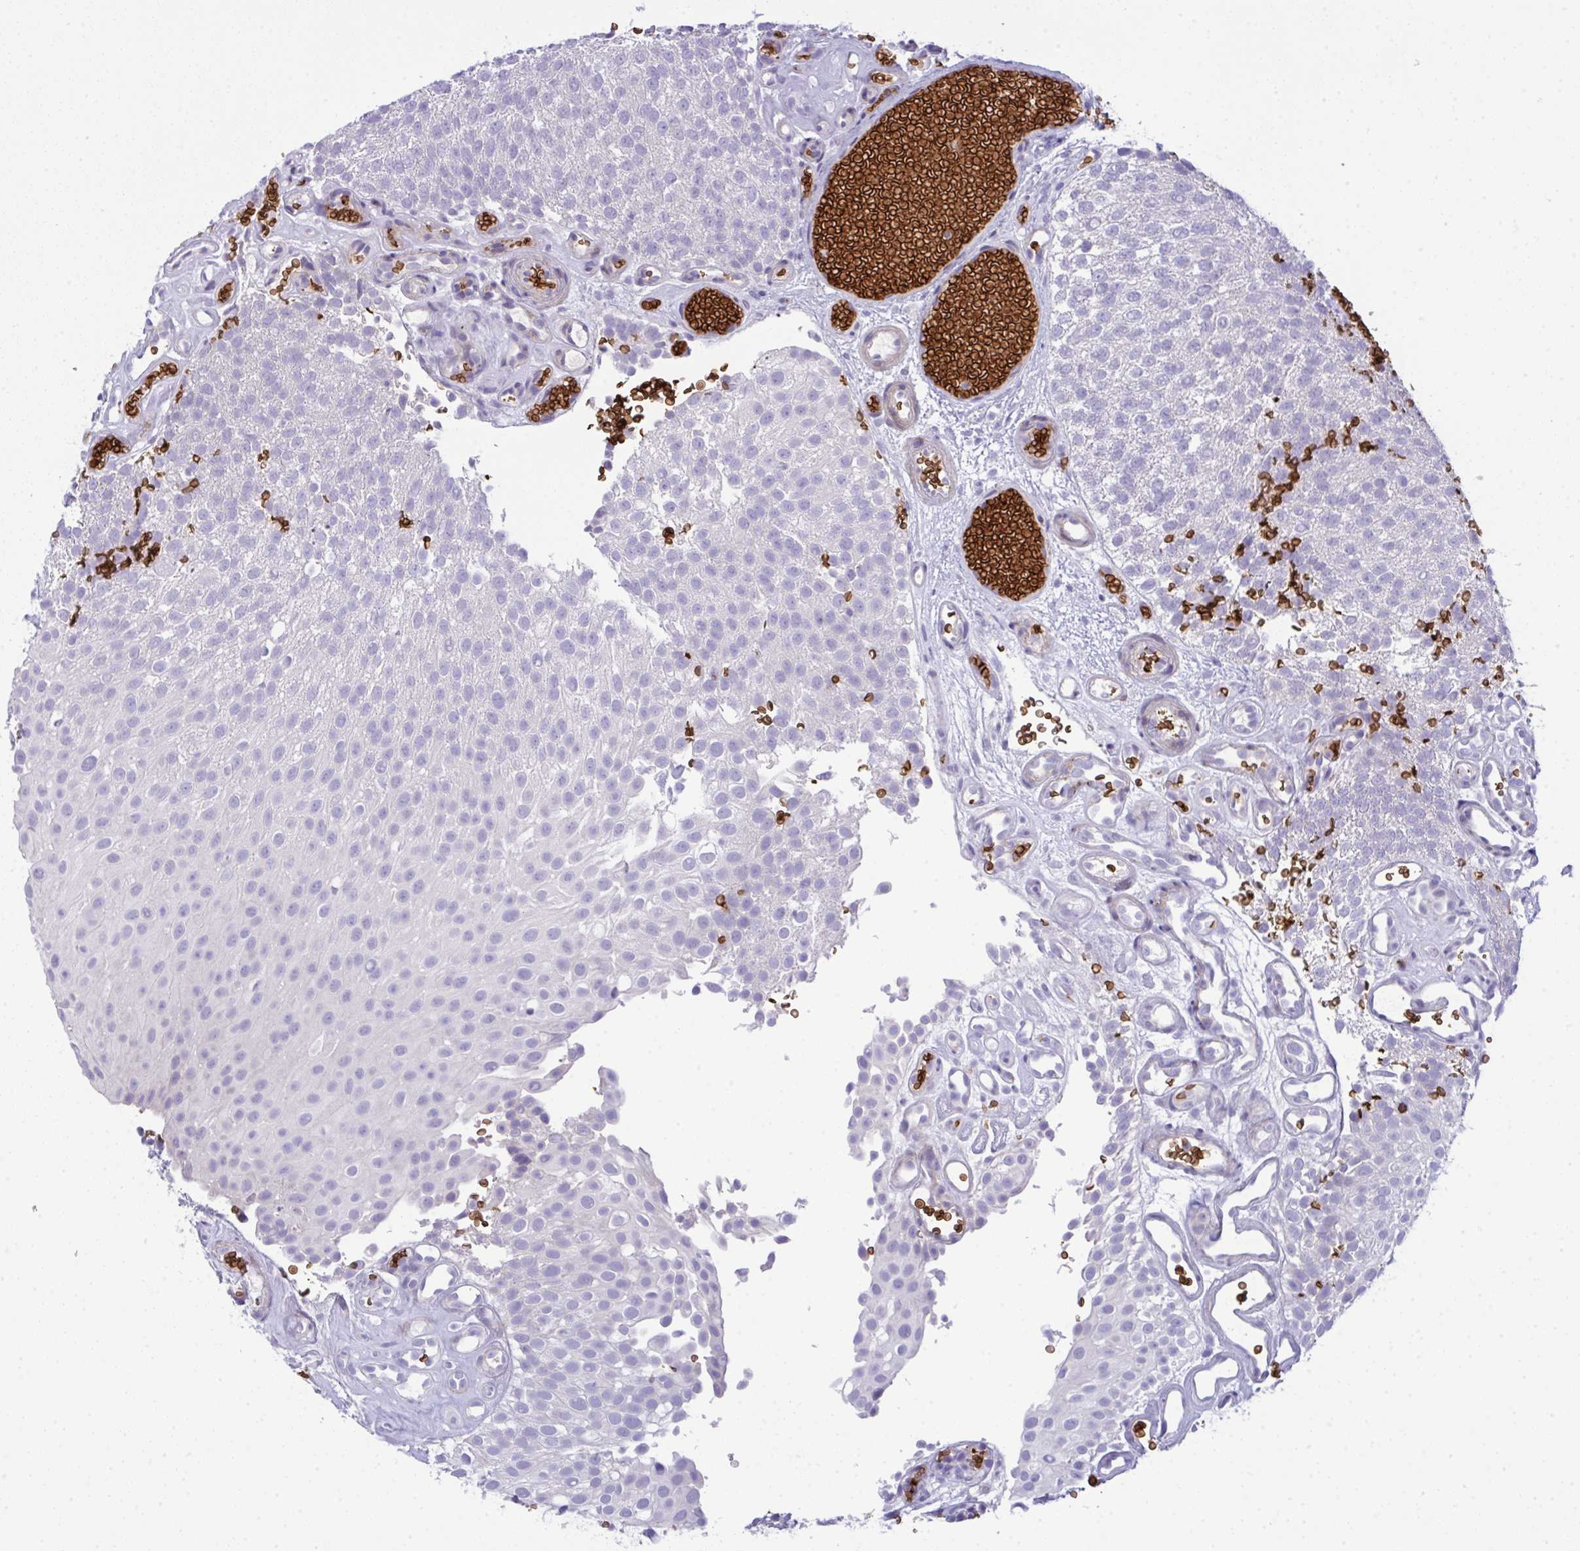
{"staining": {"intensity": "negative", "quantity": "none", "location": "none"}, "tissue": "urothelial cancer", "cell_type": "Tumor cells", "image_type": "cancer", "snomed": [{"axis": "morphology", "description": "Urothelial carcinoma, Low grade"}, {"axis": "topography", "description": "Urinary bladder"}], "caption": "IHC image of human low-grade urothelial carcinoma stained for a protein (brown), which demonstrates no staining in tumor cells.", "gene": "SPTB", "patient": {"sex": "male", "age": 78}}